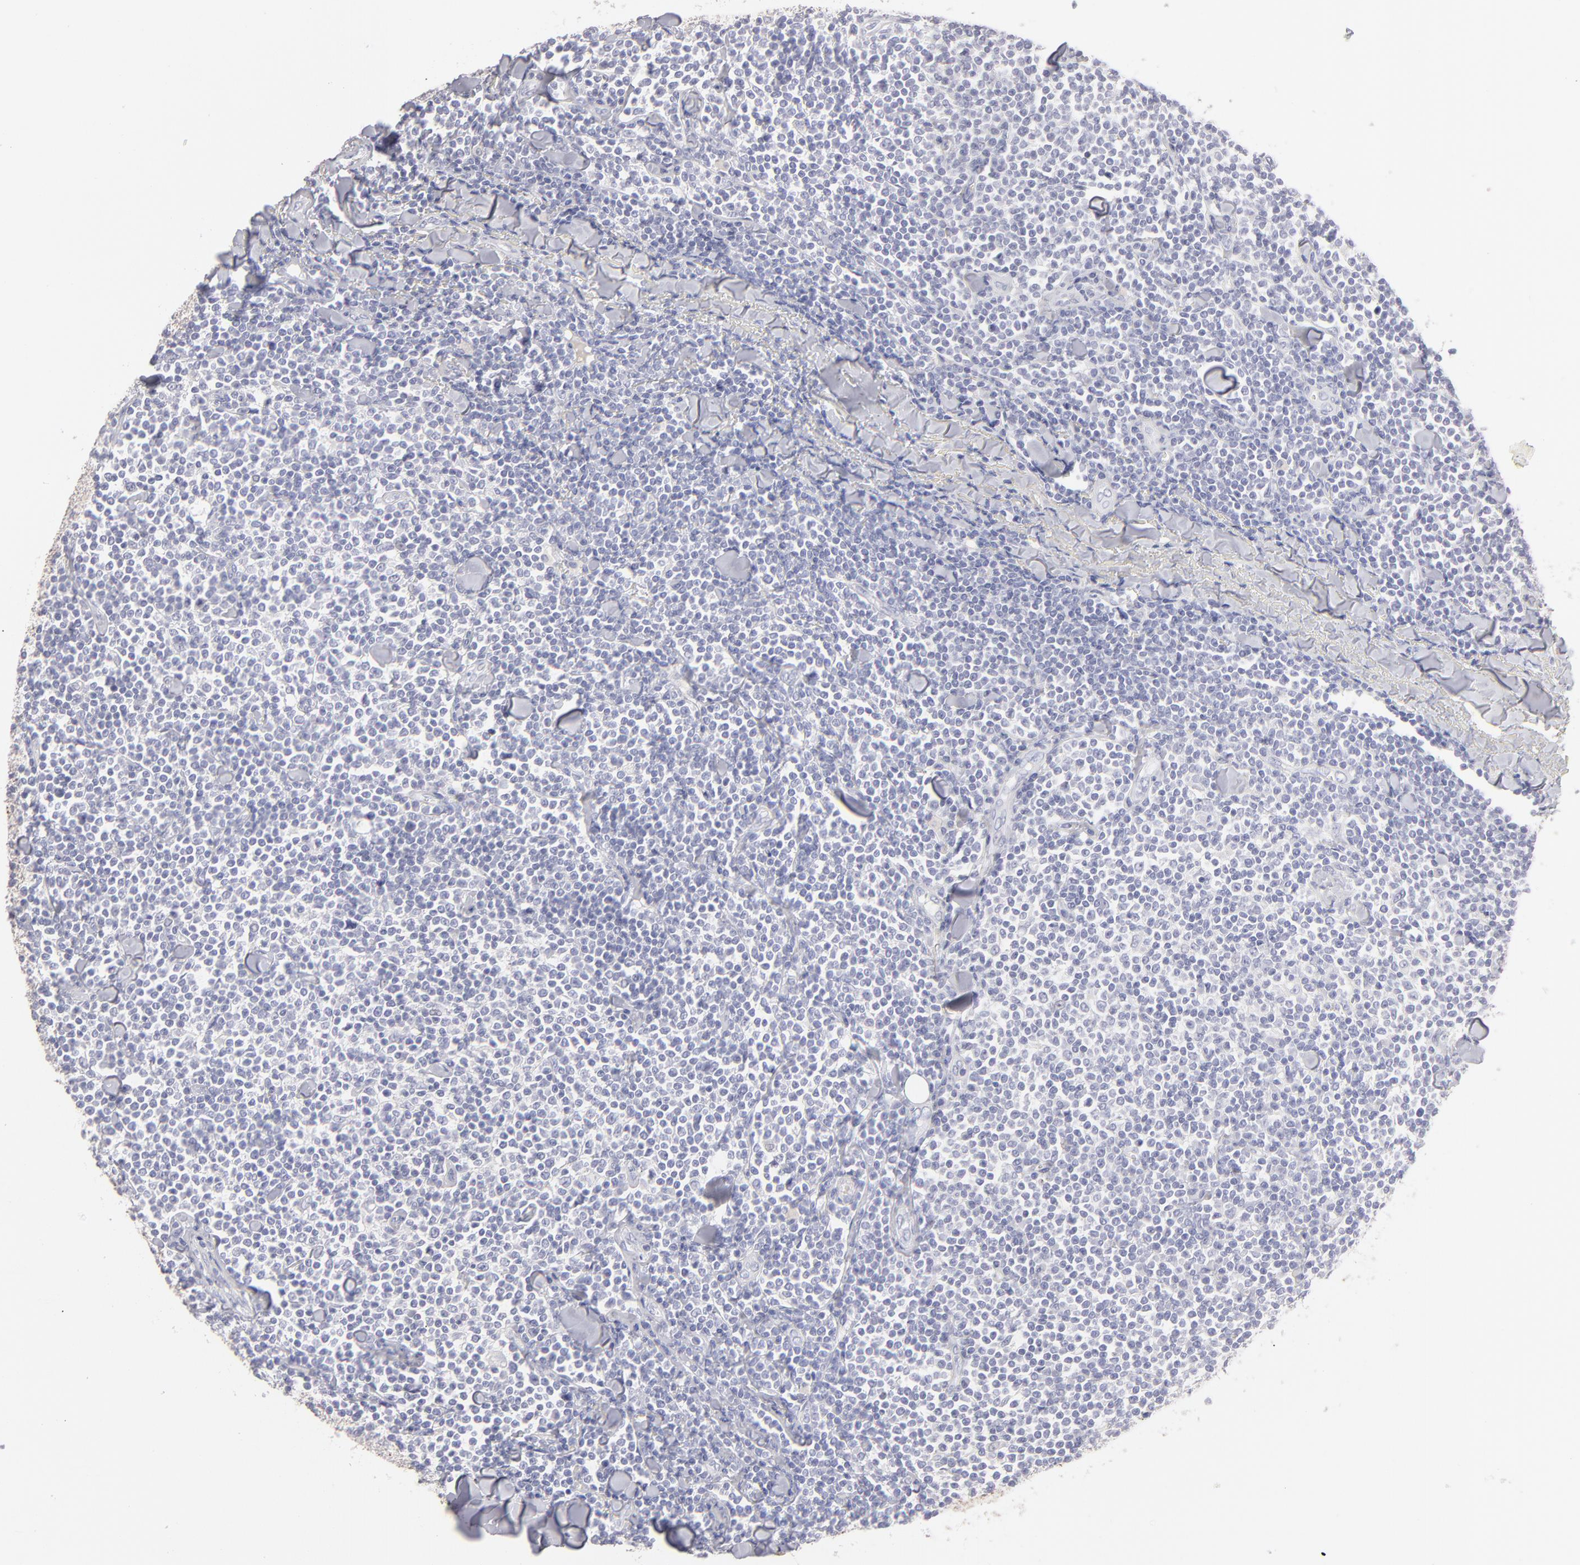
{"staining": {"intensity": "negative", "quantity": "none", "location": "none"}, "tissue": "lymphoma", "cell_type": "Tumor cells", "image_type": "cancer", "snomed": [{"axis": "morphology", "description": "Malignant lymphoma, non-Hodgkin's type, Low grade"}, {"axis": "topography", "description": "Soft tissue"}], "caption": "A high-resolution micrograph shows immunohistochemistry (IHC) staining of lymphoma, which exhibits no significant staining in tumor cells.", "gene": "ABCC4", "patient": {"sex": "male", "age": 92}}